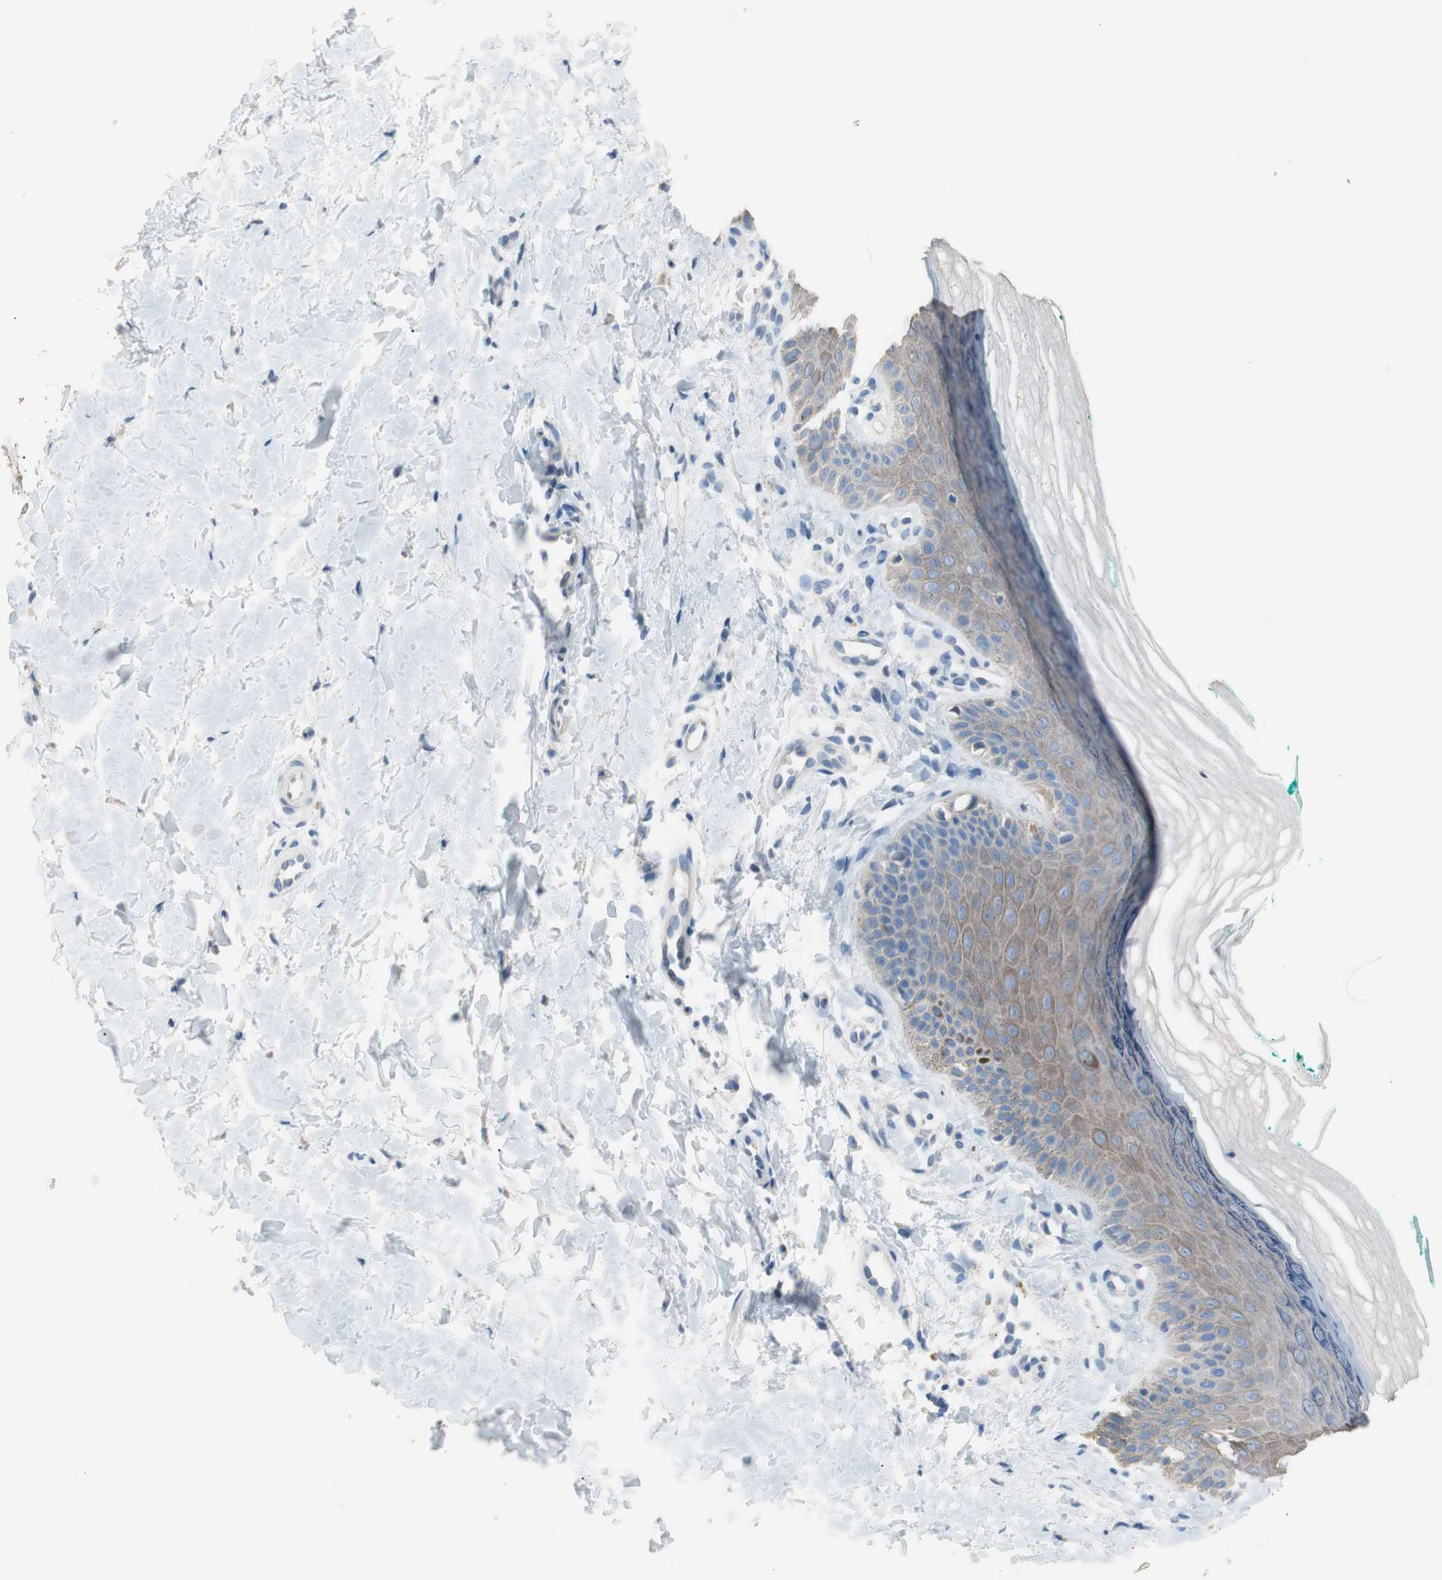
{"staining": {"intensity": "weak", "quantity": "<25%", "location": "cytoplasmic/membranous"}, "tissue": "skin", "cell_type": "Fibroblasts", "image_type": "normal", "snomed": [{"axis": "morphology", "description": "Normal tissue, NOS"}, {"axis": "topography", "description": "Skin"}], "caption": "Immunohistochemistry (IHC) image of unremarkable skin stained for a protein (brown), which reveals no positivity in fibroblasts. (Stains: DAB (3,3'-diaminobenzidine) immunohistochemistry (IHC) with hematoxylin counter stain, Microscopy: brightfield microscopy at high magnification).", "gene": "VIL1", "patient": {"sex": "male", "age": 26}}